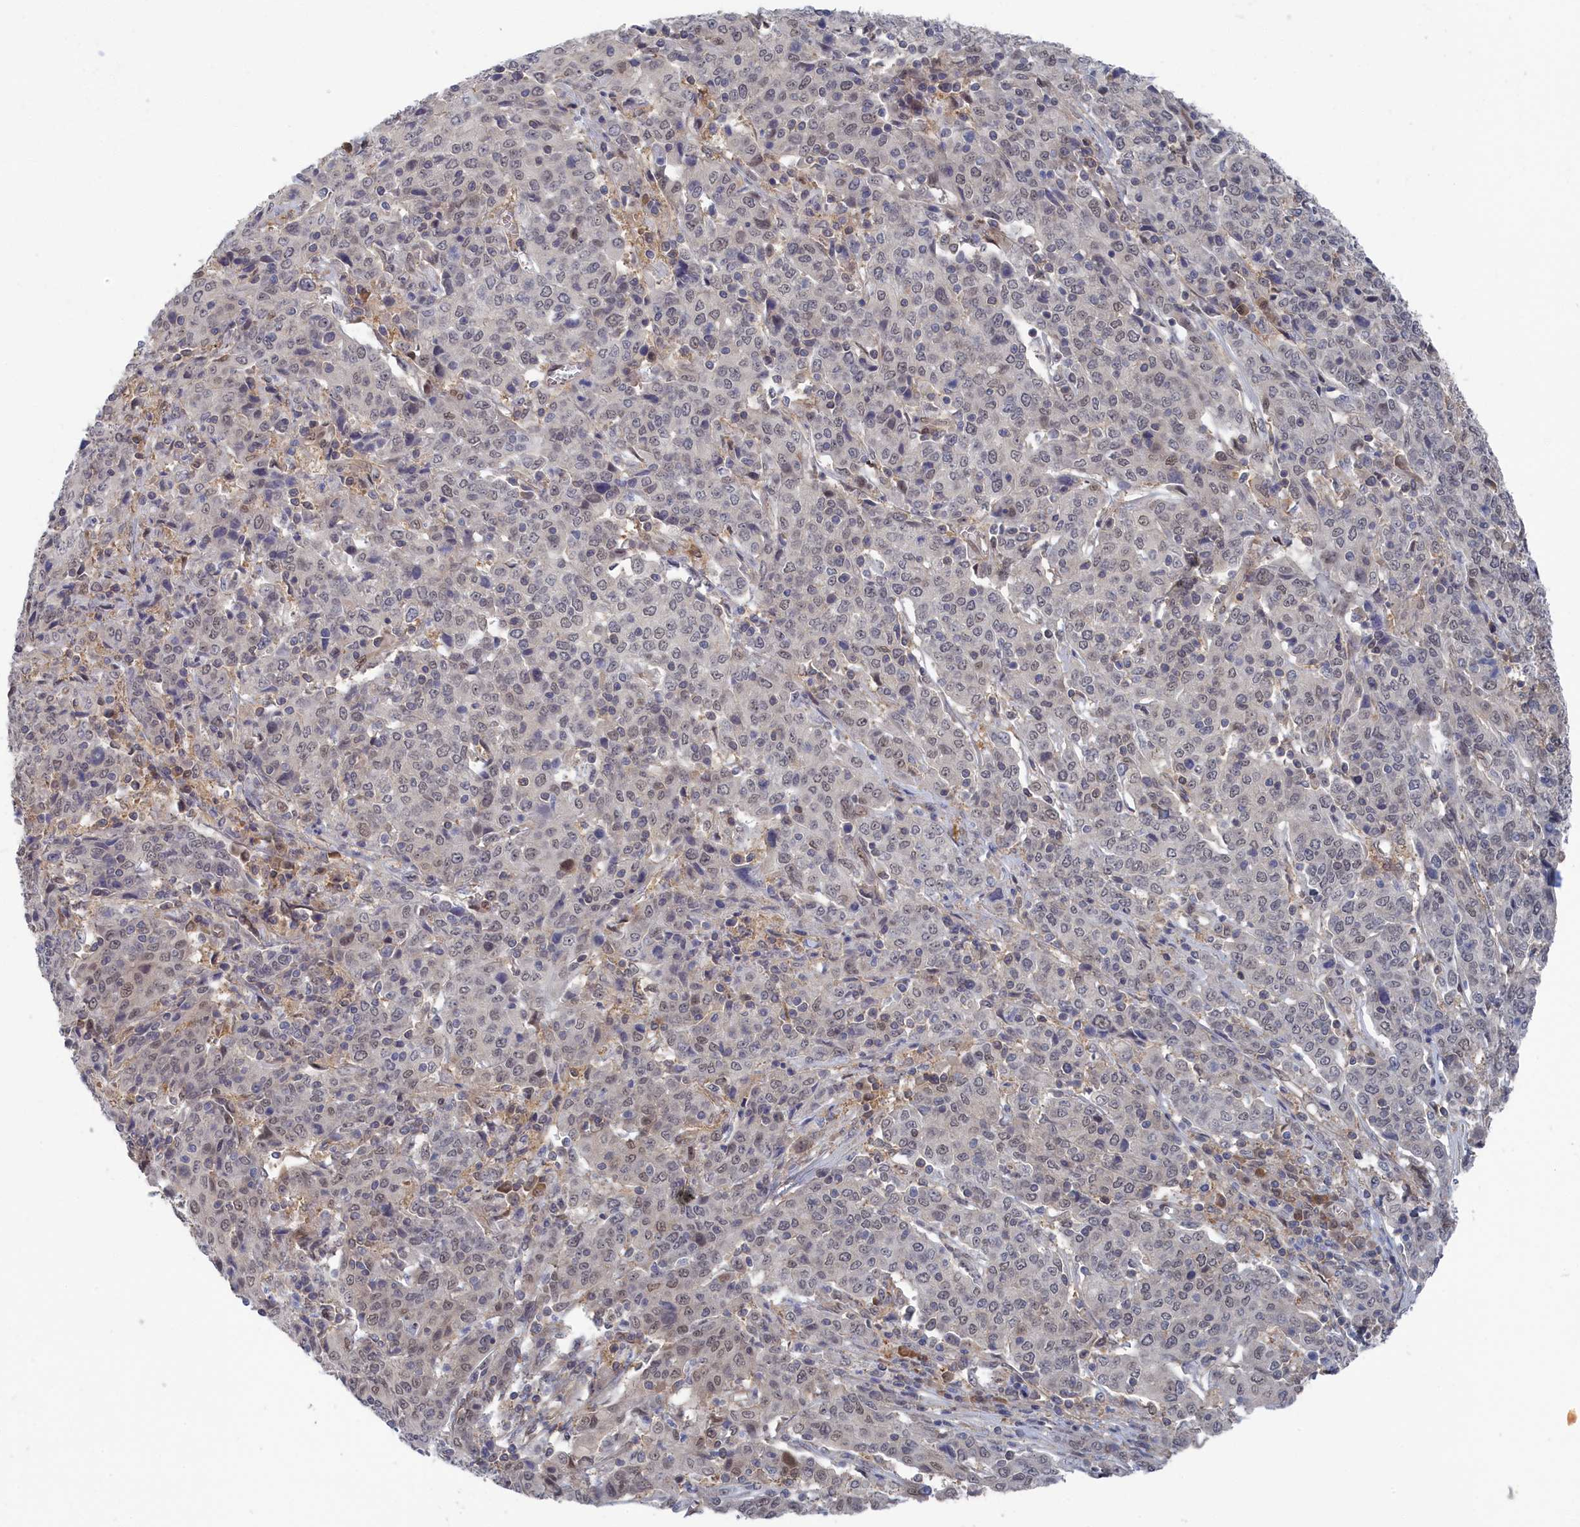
{"staining": {"intensity": "negative", "quantity": "none", "location": "none"}, "tissue": "cervical cancer", "cell_type": "Tumor cells", "image_type": "cancer", "snomed": [{"axis": "morphology", "description": "Squamous cell carcinoma, NOS"}, {"axis": "topography", "description": "Cervix"}], "caption": "Tumor cells are negative for protein expression in human cervical cancer. The staining is performed using DAB brown chromogen with nuclei counter-stained in using hematoxylin.", "gene": "IRGQ", "patient": {"sex": "female", "age": 67}}